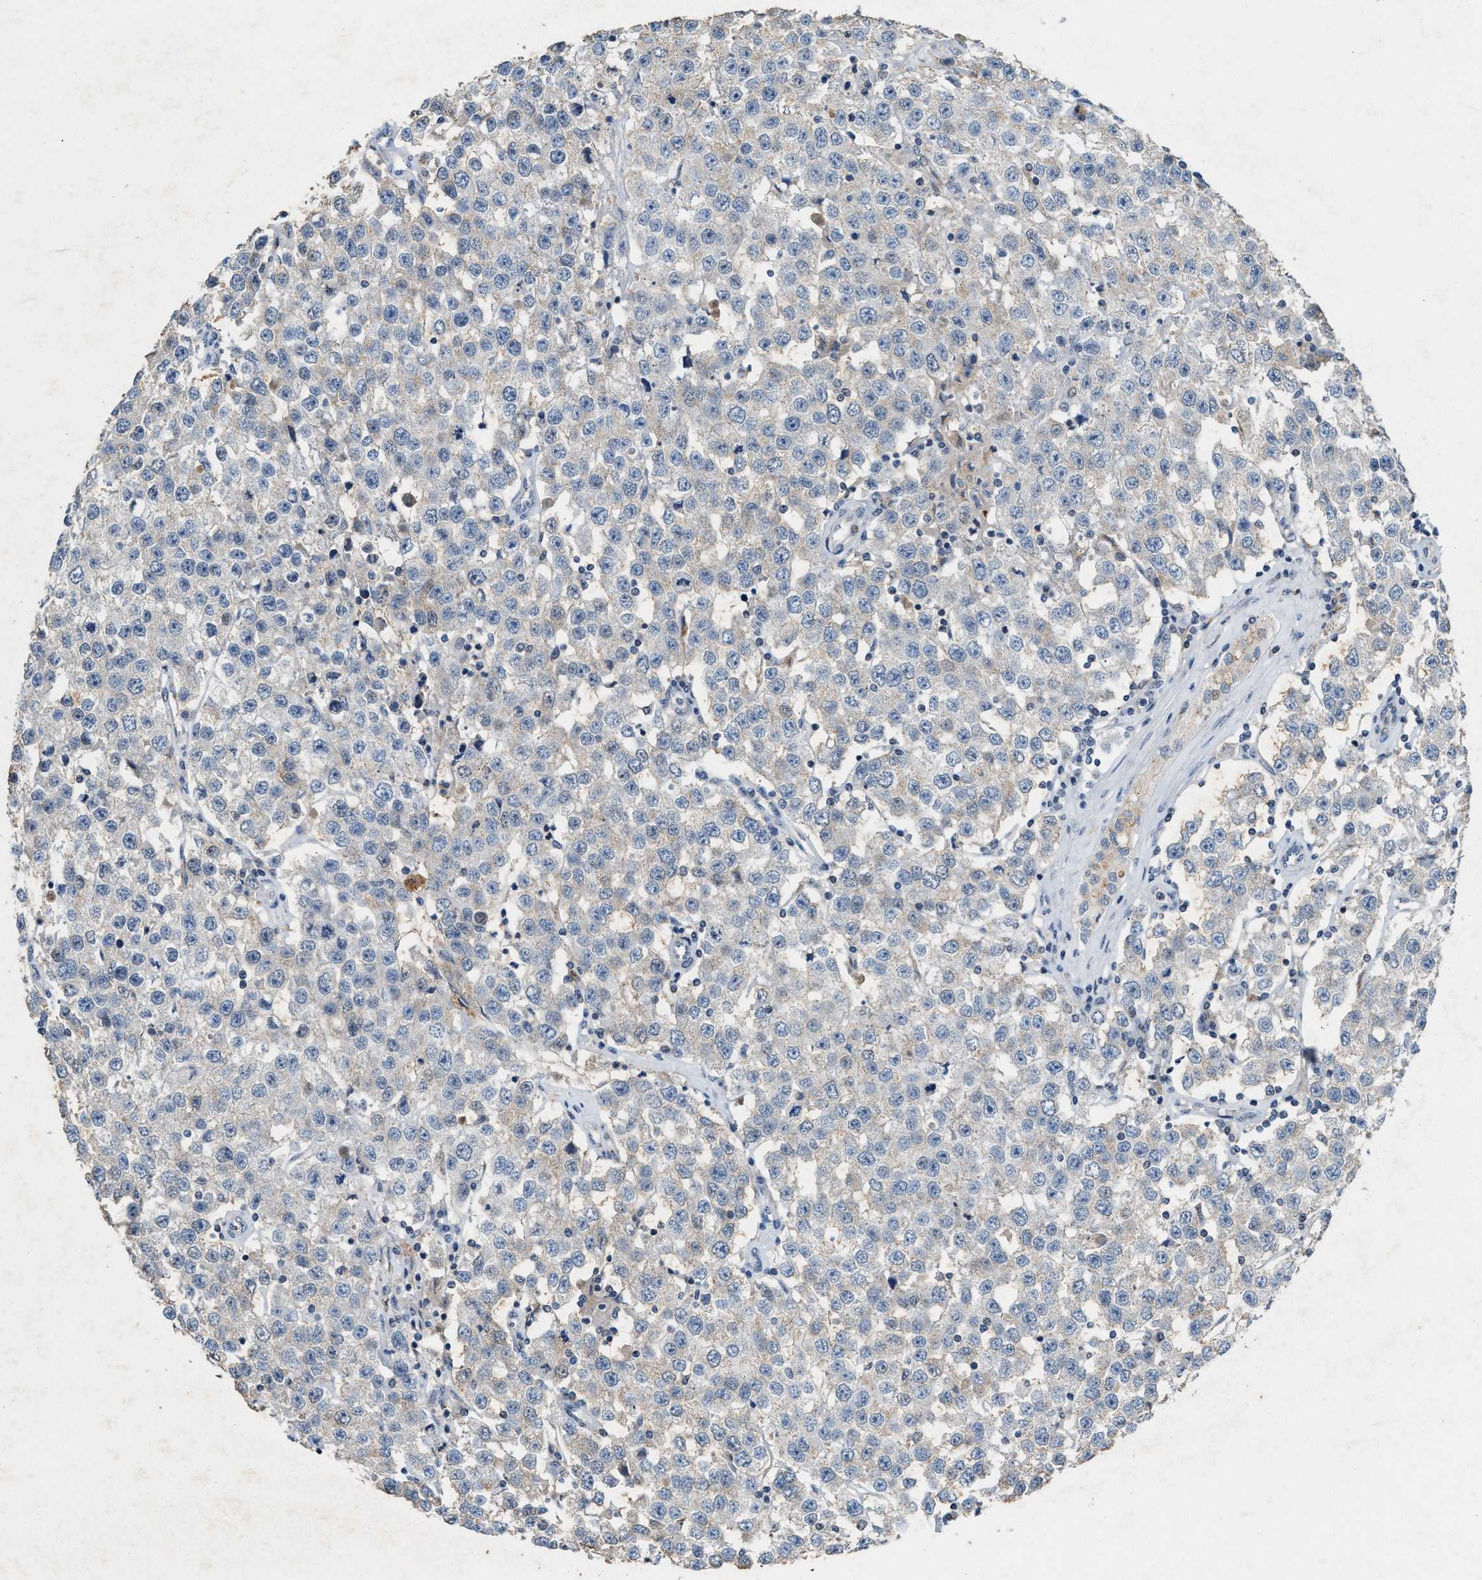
{"staining": {"intensity": "negative", "quantity": "none", "location": "none"}, "tissue": "testis cancer", "cell_type": "Tumor cells", "image_type": "cancer", "snomed": [{"axis": "morphology", "description": "Seminoma, NOS"}, {"axis": "topography", "description": "Testis"}], "caption": "IHC image of neoplastic tissue: human seminoma (testis) stained with DAB (3,3'-diaminobenzidine) demonstrates no significant protein staining in tumor cells.", "gene": "SLC5A5", "patient": {"sex": "male", "age": 52}}